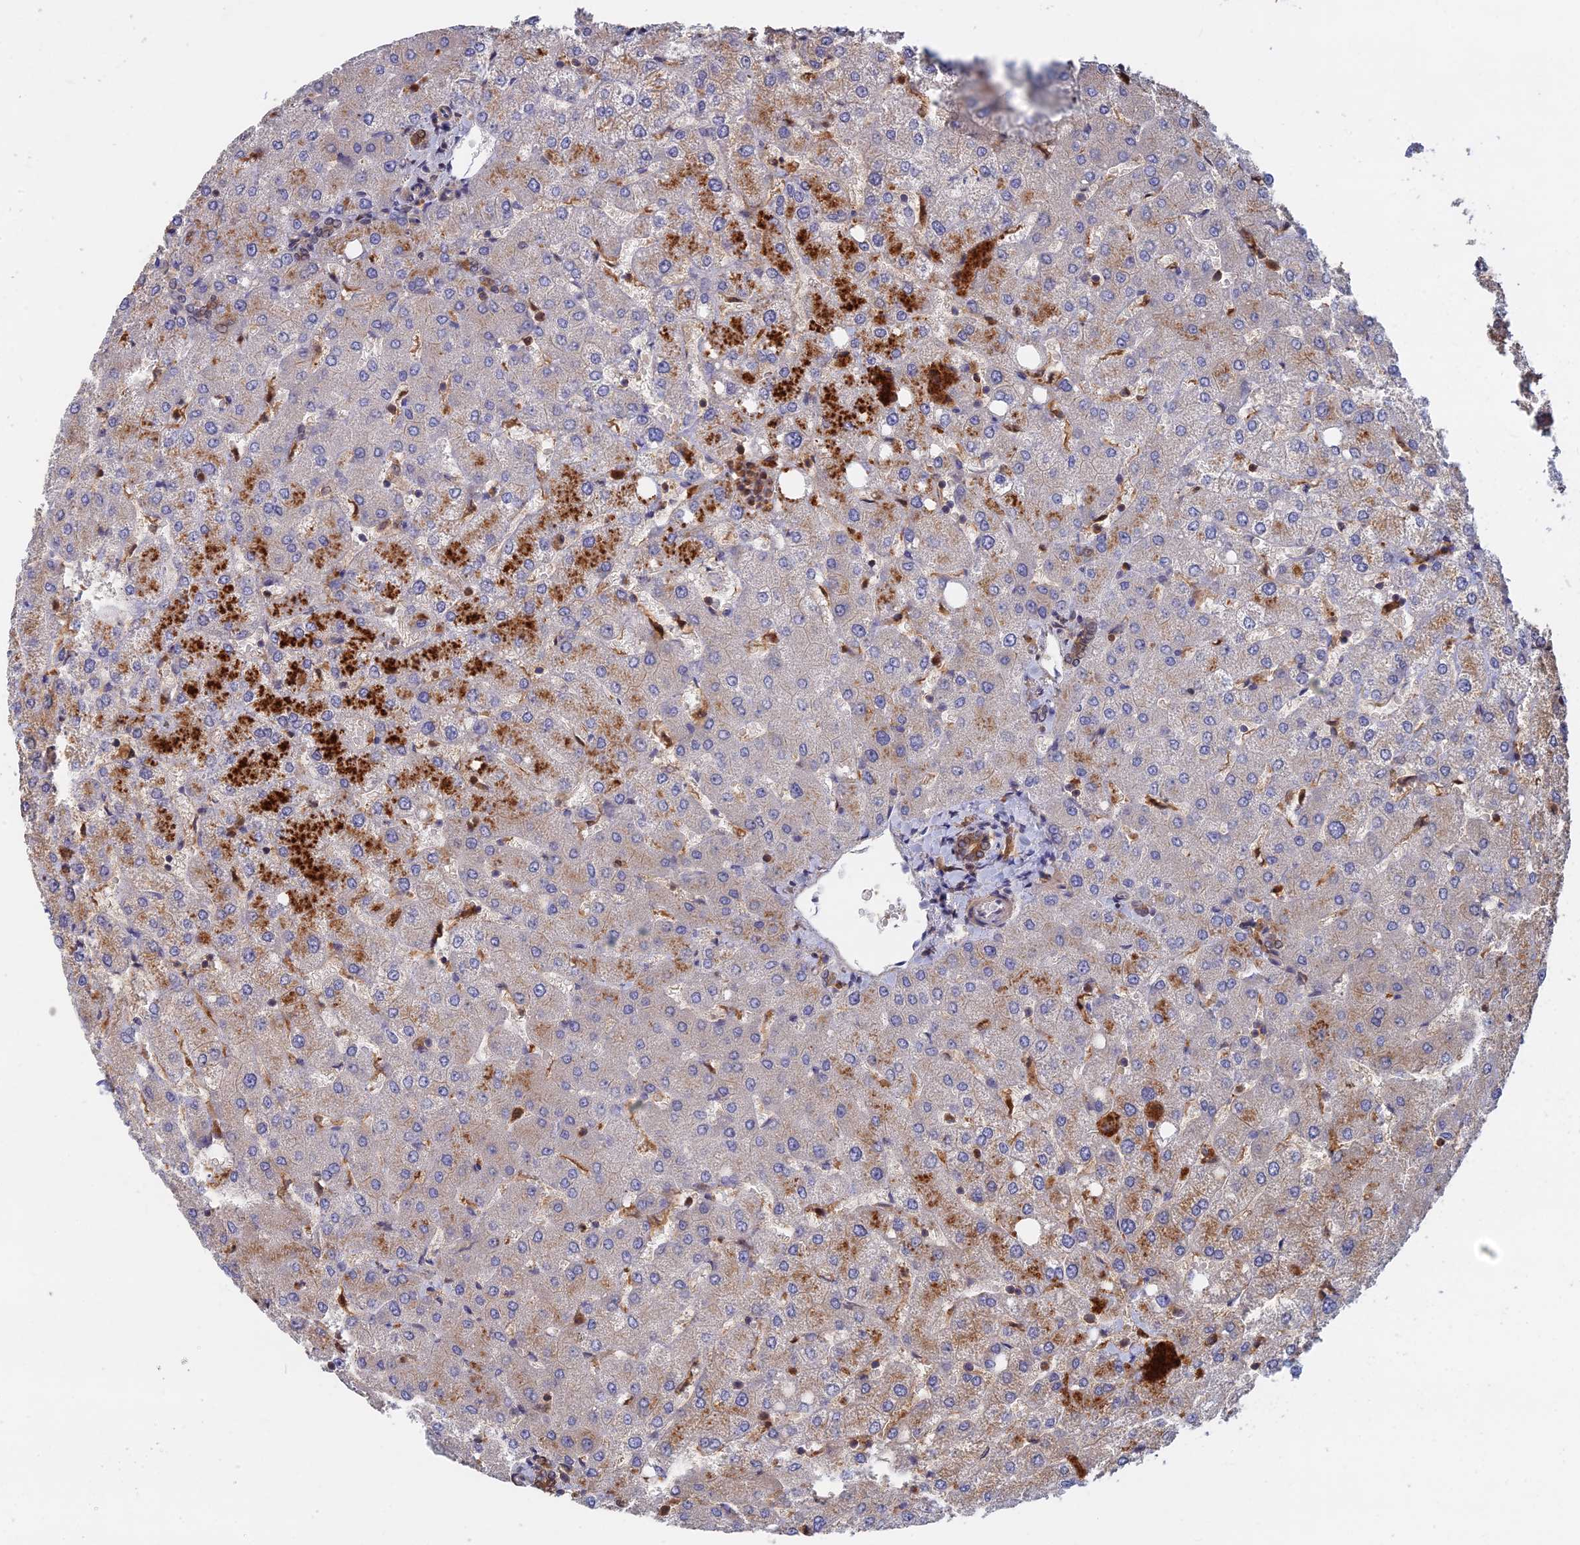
{"staining": {"intensity": "moderate", "quantity": ">75%", "location": "cytoplasmic/membranous"}, "tissue": "liver", "cell_type": "Cholangiocytes", "image_type": "normal", "snomed": [{"axis": "morphology", "description": "Normal tissue, NOS"}, {"axis": "topography", "description": "Liver"}], "caption": "Cholangiocytes demonstrate medium levels of moderate cytoplasmic/membranous expression in approximately >75% of cells in normal human liver.", "gene": "BLVRA", "patient": {"sex": "female", "age": 54}}